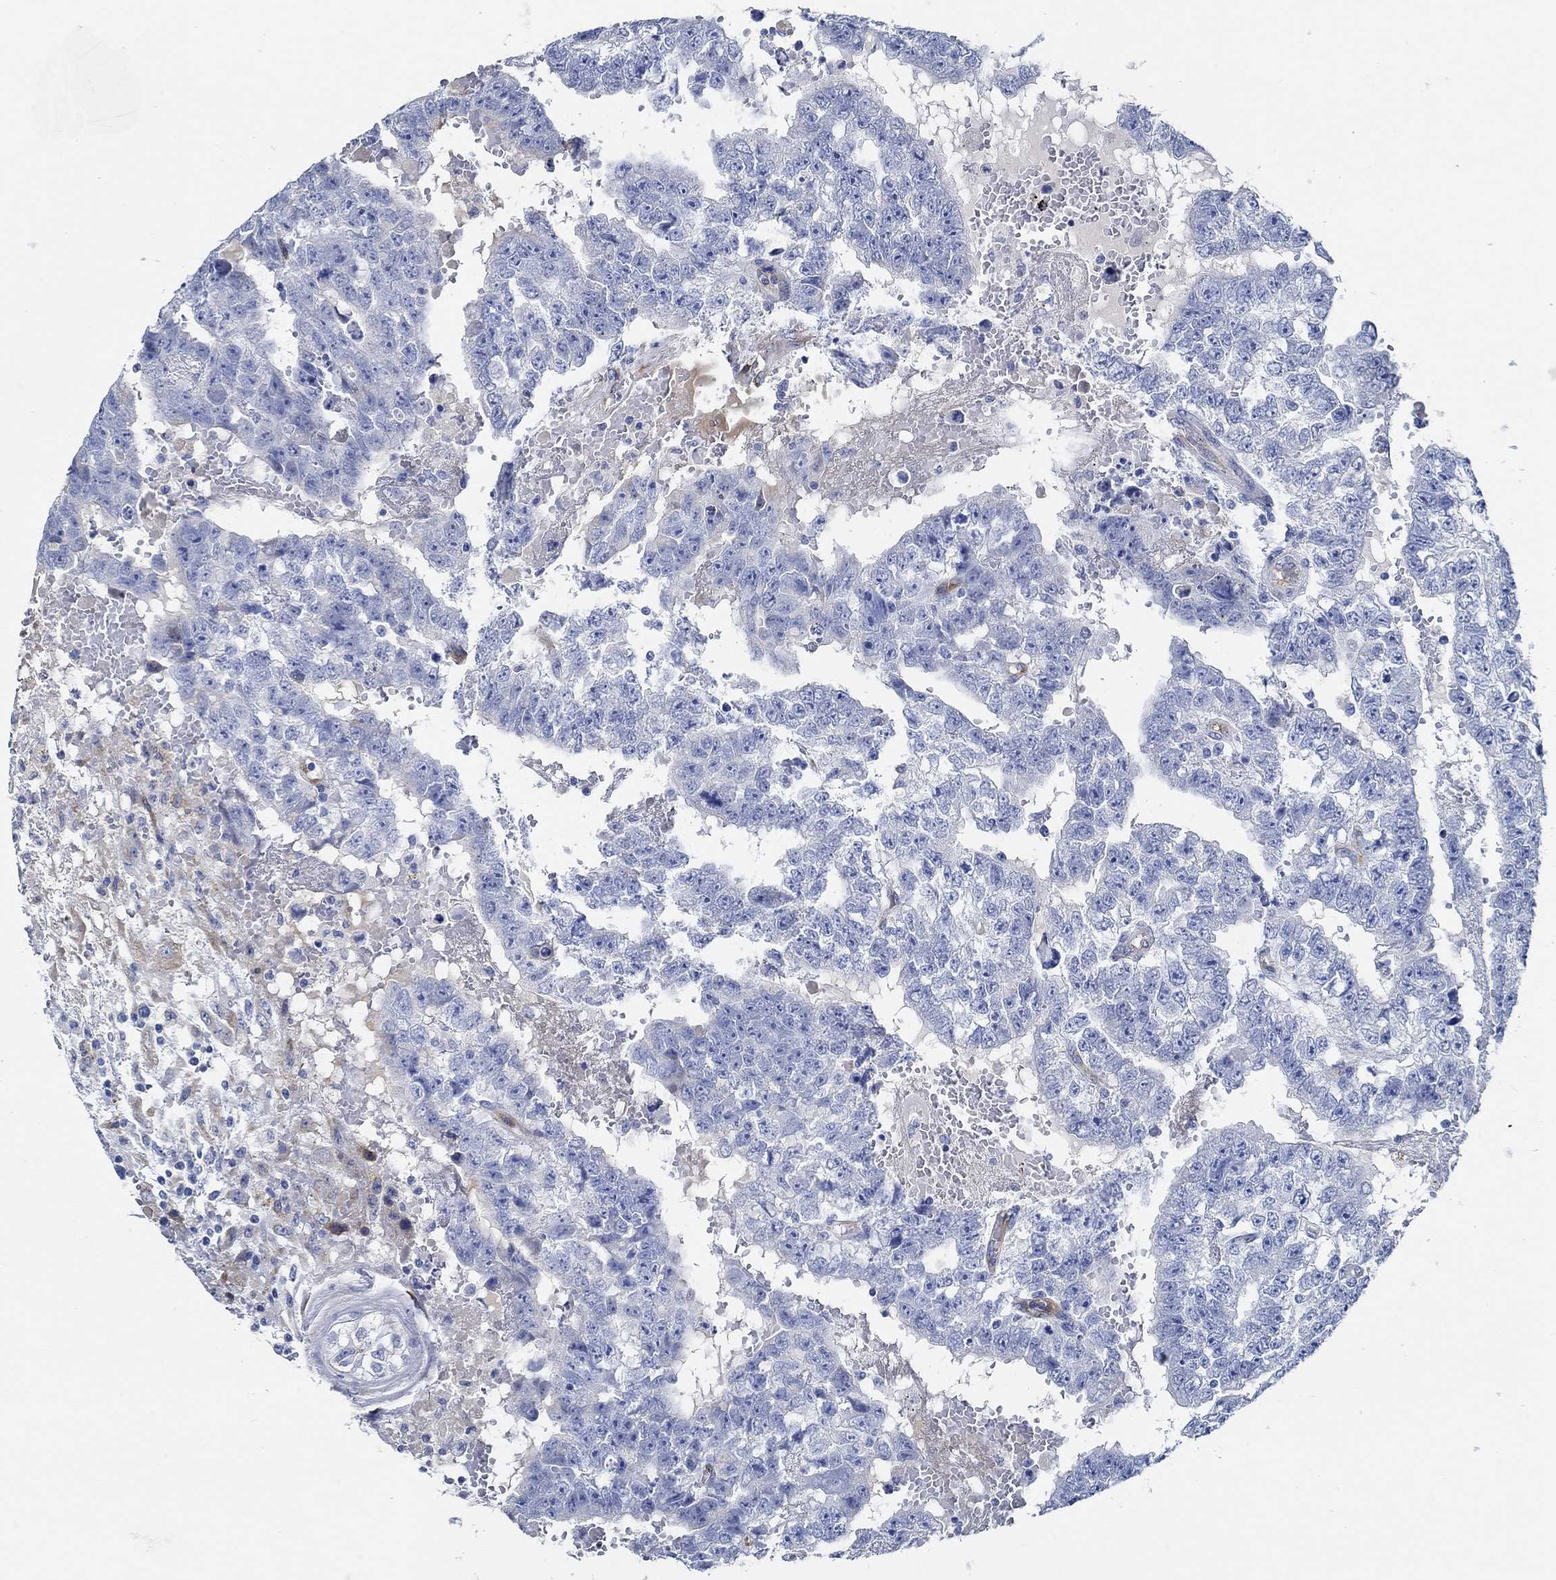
{"staining": {"intensity": "negative", "quantity": "none", "location": "none"}, "tissue": "testis cancer", "cell_type": "Tumor cells", "image_type": "cancer", "snomed": [{"axis": "morphology", "description": "Carcinoma, Embryonal, NOS"}, {"axis": "topography", "description": "Testis"}], "caption": "The histopathology image displays no staining of tumor cells in testis cancer.", "gene": "HECW2", "patient": {"sex": "male", "age": 25}}